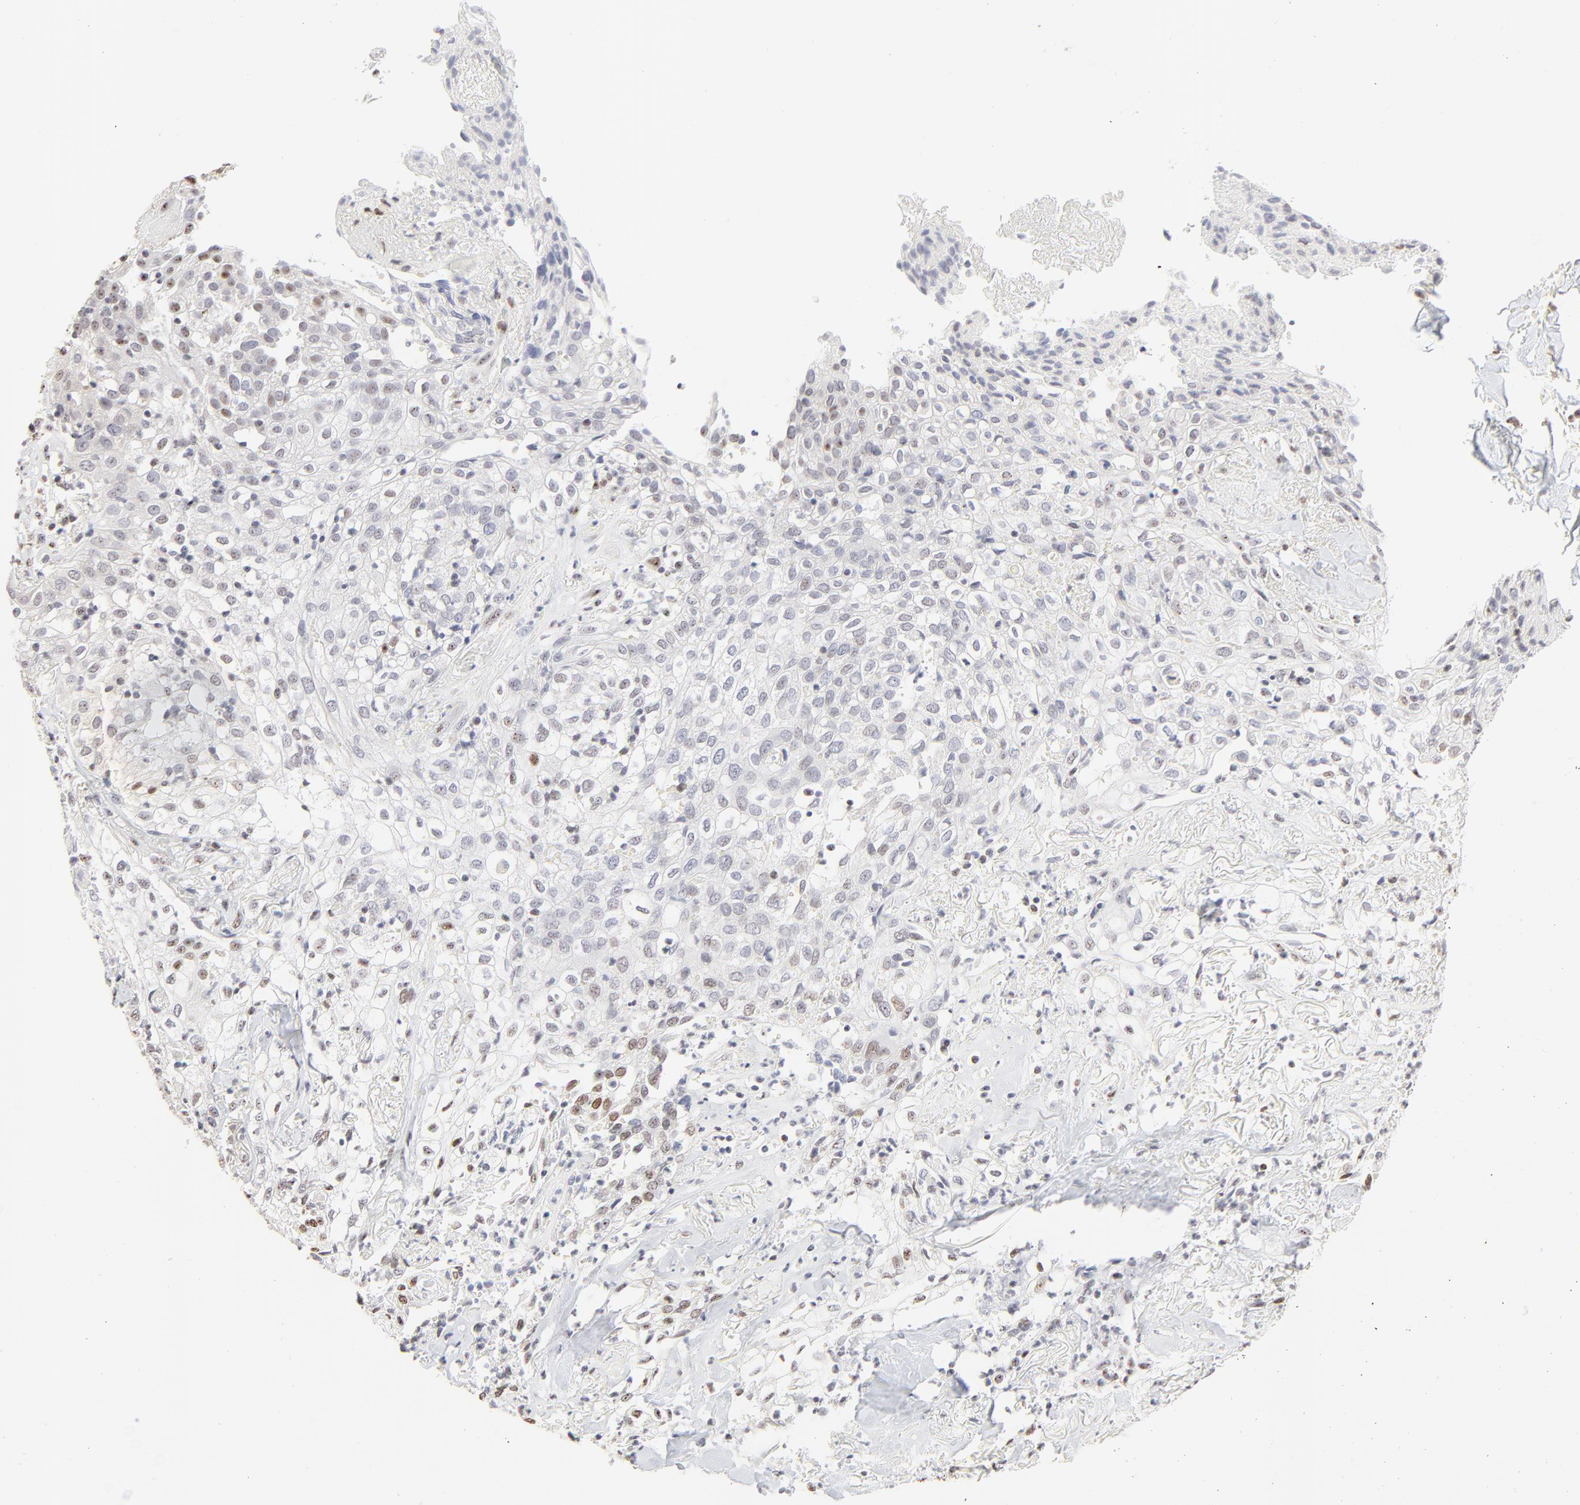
{"staining": {"intensity": "weak", "quantity": ">75%", "location": "nuclear"}, "tissue": "skin cancer", "cell_type": "Tumor cells", "image_type": "cancer", "snomed": [{"axis": "morphology", "description": "Squamous cell carcinoma, NOS"}, {"axis": "topography", "description": "Skin"}], "caption": "High-power microscopy captured an immunohistochemistry image of skin cancer (squamous cell carcinoma), revealing weak nuclear expression in approximately >75% of tumor cells.", "gene": "NFIL3", "patient": {"sex": "male", "age": 65}}